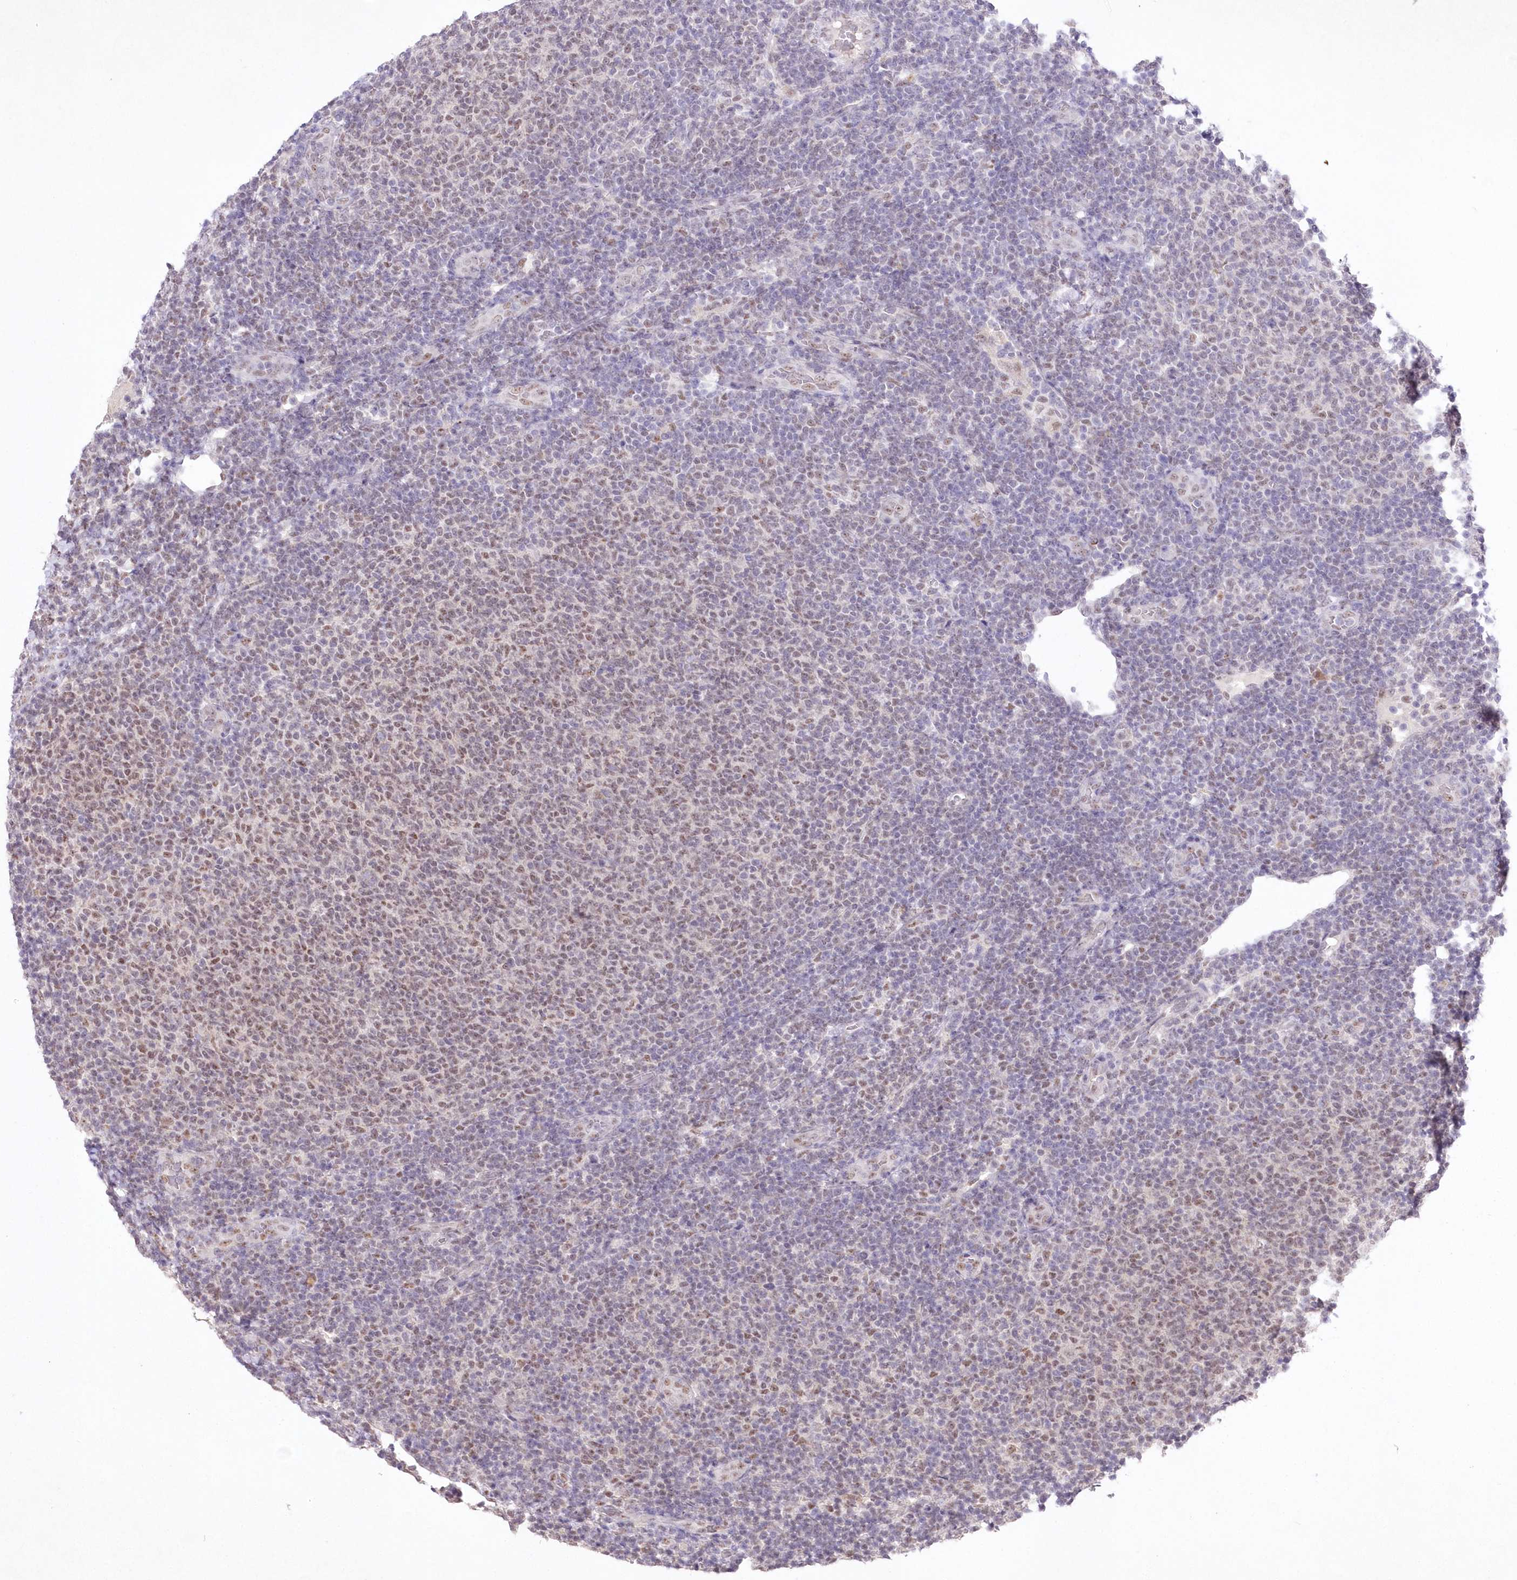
{"staining": {"intensity": "weak", "quantity": "25%-75%", "location": "nuclear"}, "tissue": "lymphoma", "cell_type": "Tumor cells", "image_type": "cancer", "snomed": [{"axis": "morphology", "description": "Malignant lymphoma, non-Hodgkin's type, Low grade"}, {"axis": "topography", "description": "Lymph node"}], "caption": "Lymphoma stained with a protein marker shows weak staining in tumor cells.", "gene": "RBM27", "patient": {"sex": "male", "age": 66}}